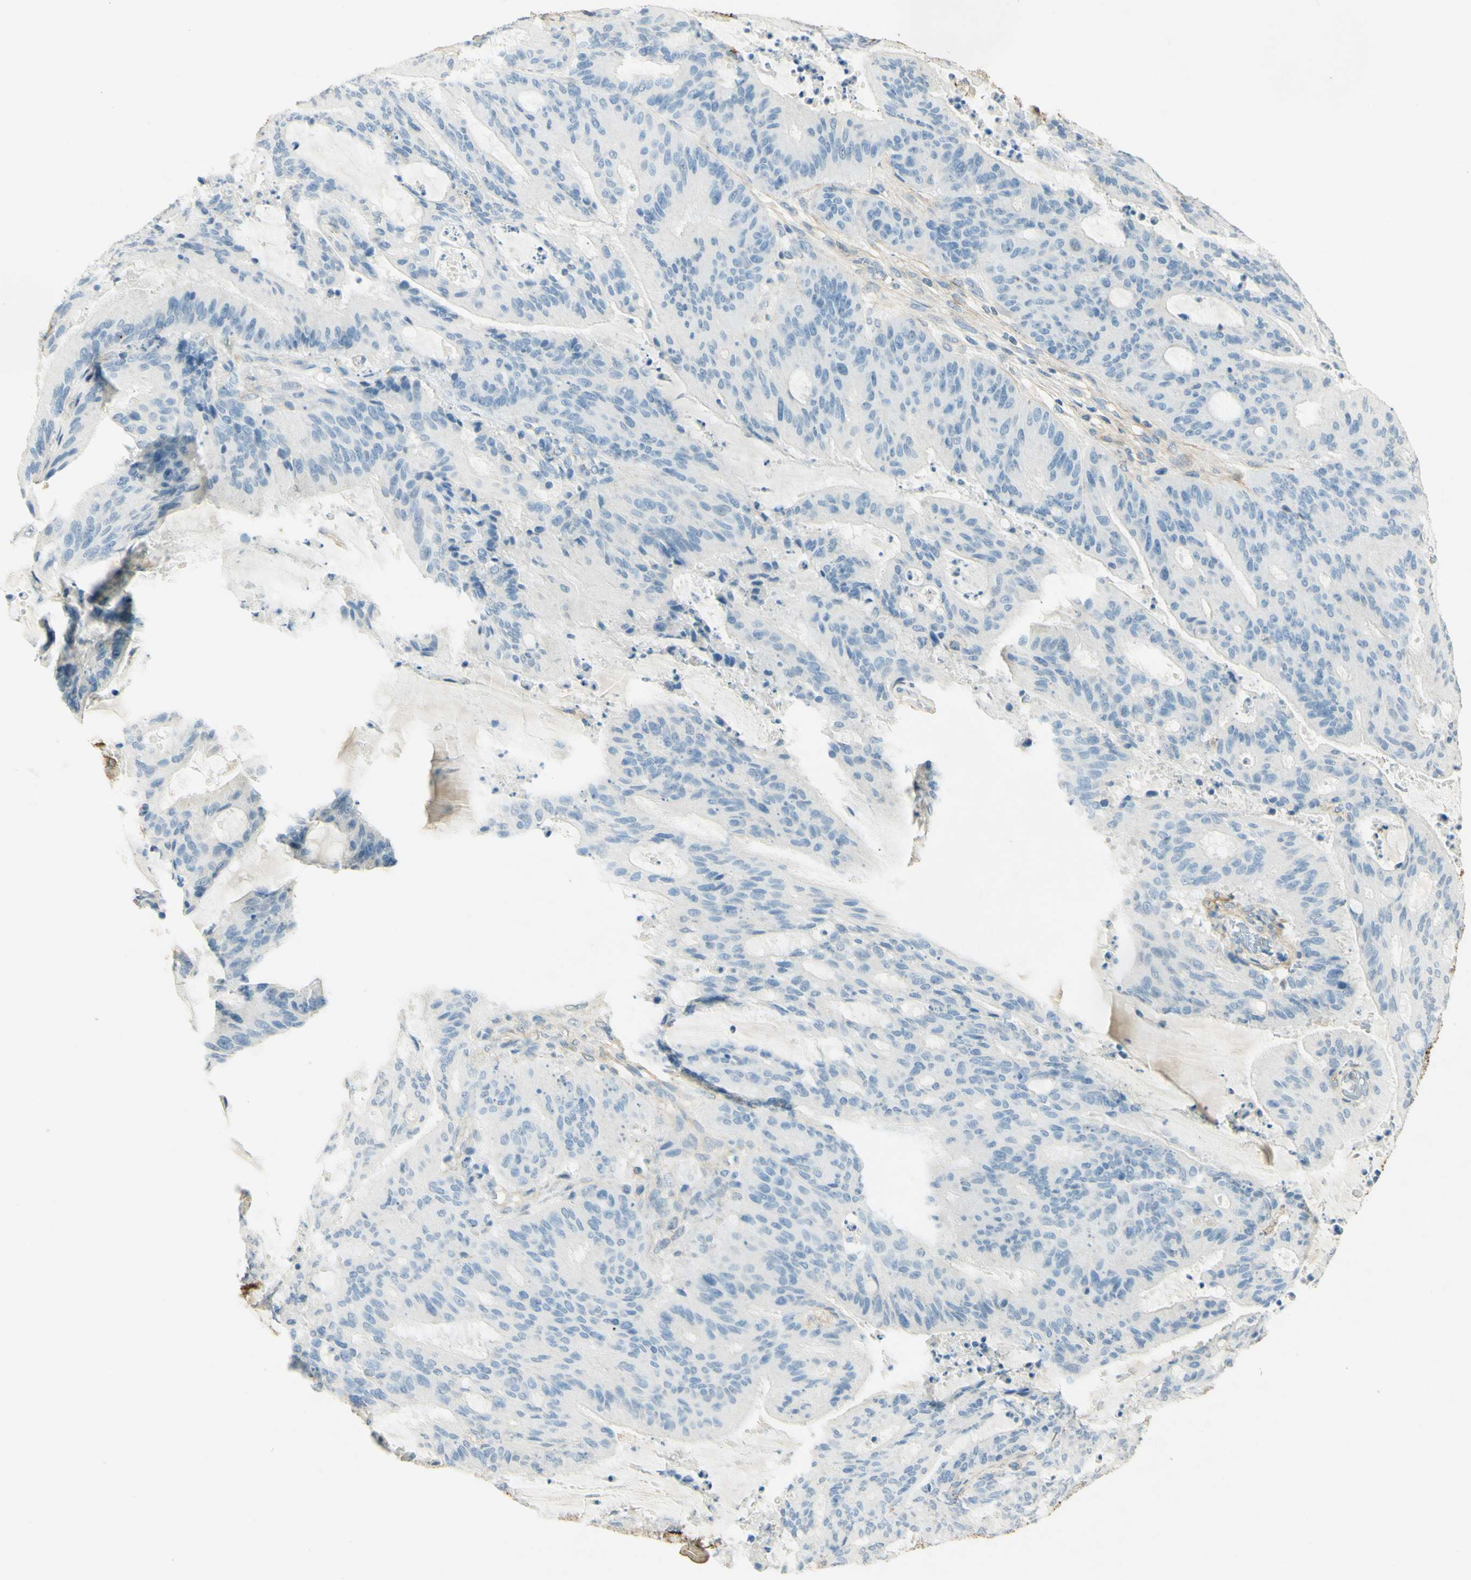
{"staining": {"intensity": "negative", "quantity": "none", "location": "none"}, "tissue": "liver cancer", "cell_type": "Tumor cells", "image_type": "cancer", "snomed": [{"axis": "morphology", "description": "Cholangiocarcinoma"}, {"axis": "topography", "description": "Liver"}], "caption": "Liver cancer was stained to show a protein in brown. There is no significant expression in tumor cells.", "gene": "TNN", "patient": {"sex": "female", "age": 73}}